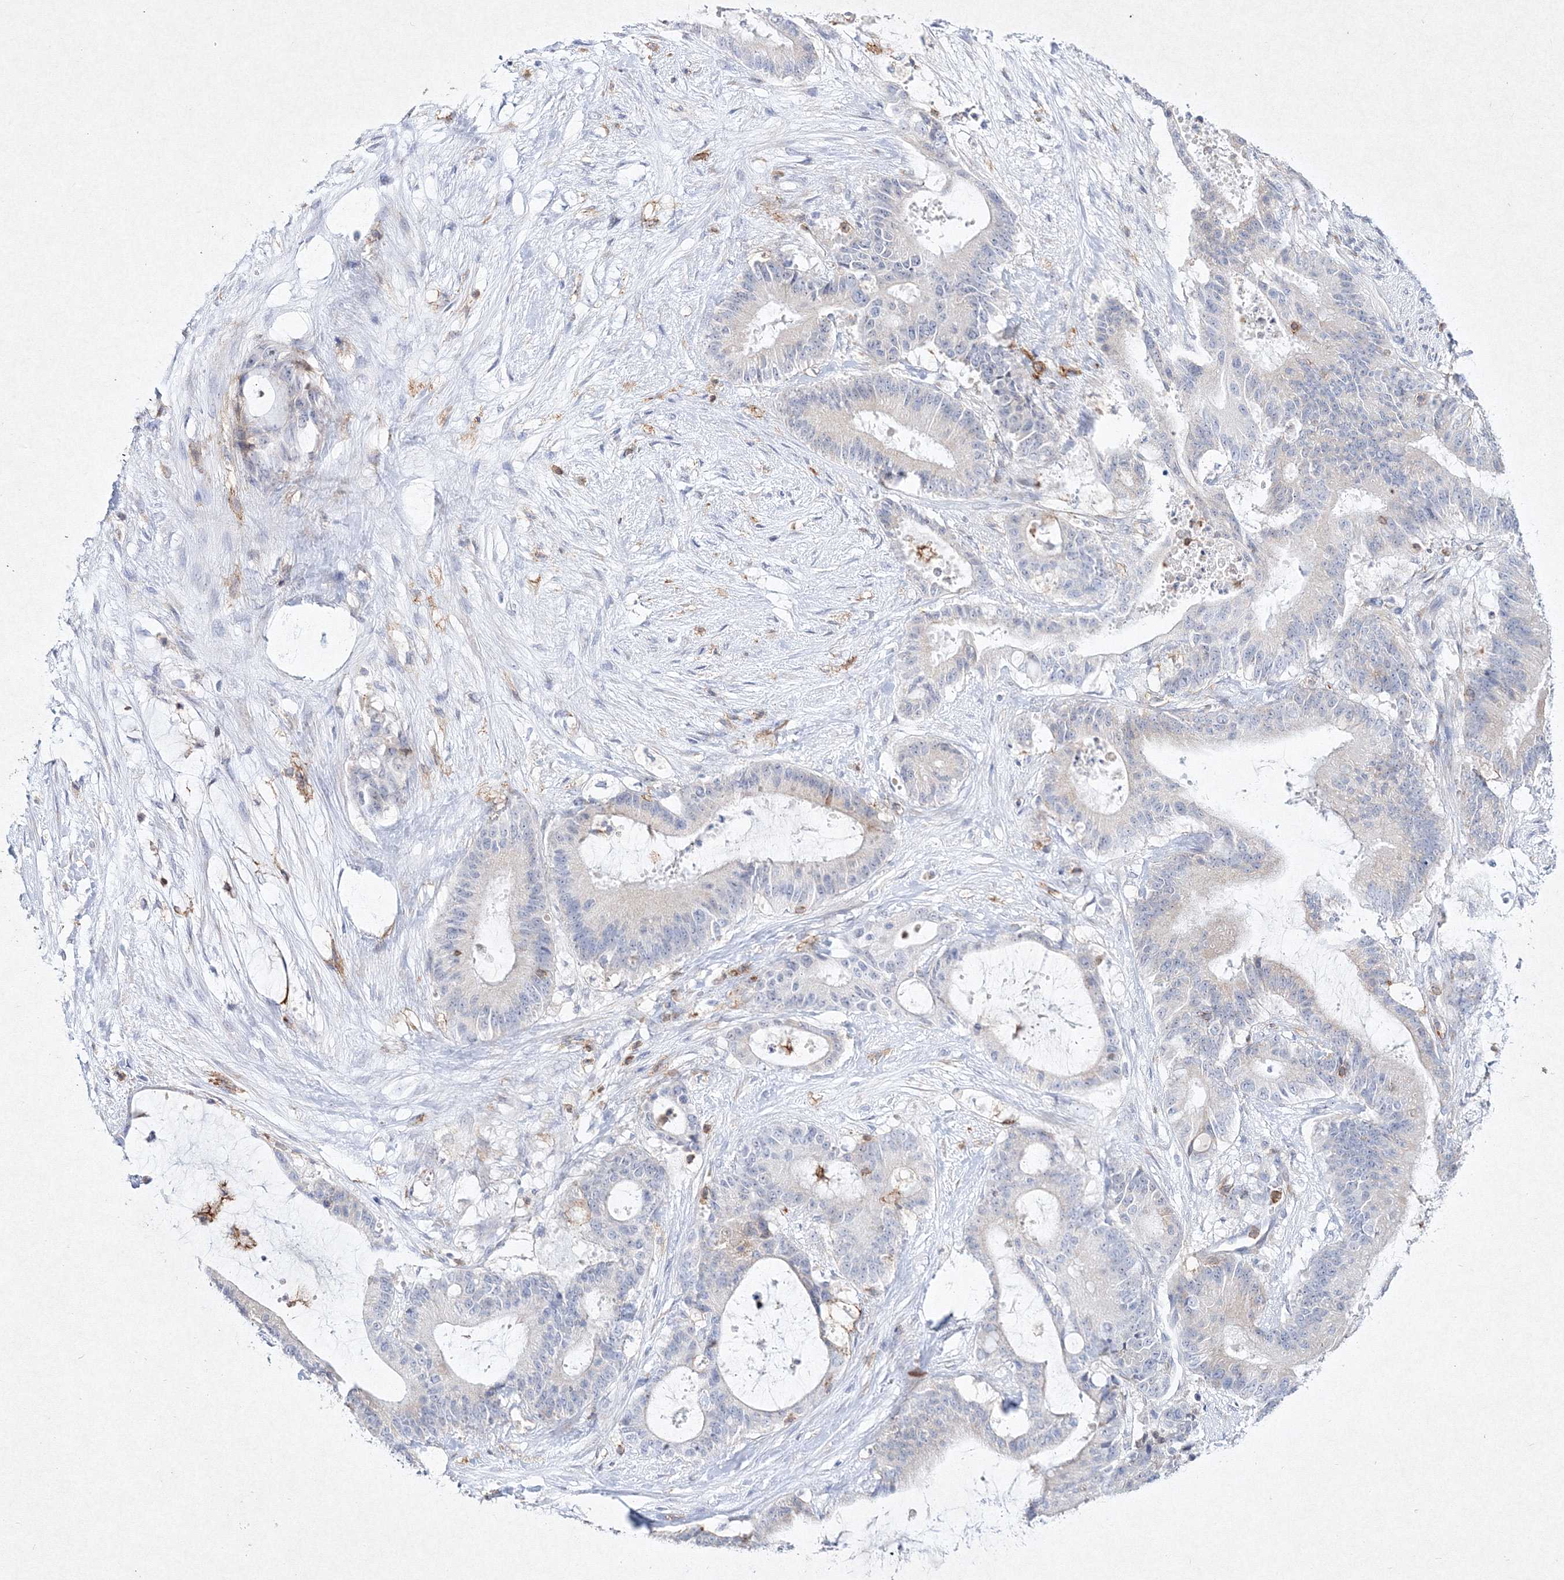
{"staining": {"intensity": "negative", "quantity": "none", "location": "none"}, "tissue": "liver cancer", "cell_type": "Tumor cells", "image_type": "cancer", "snomed": [{"axis": "morphology", "description": "Normal tissue, NOS"}, {"axis": "morphology", "description": "Cholangiocarcinoma"}, {"axis": "topography", "description": "Liver"}, {"axis": "topography", "description": "Peripheral nerve tissue"}], "caption": "Liver cholangiocarcinoma stained for a protein using IHC demonstrates no positivity tumor cells.", "gene": "HCST", "patient": {"sex": "female", "age": 73}}